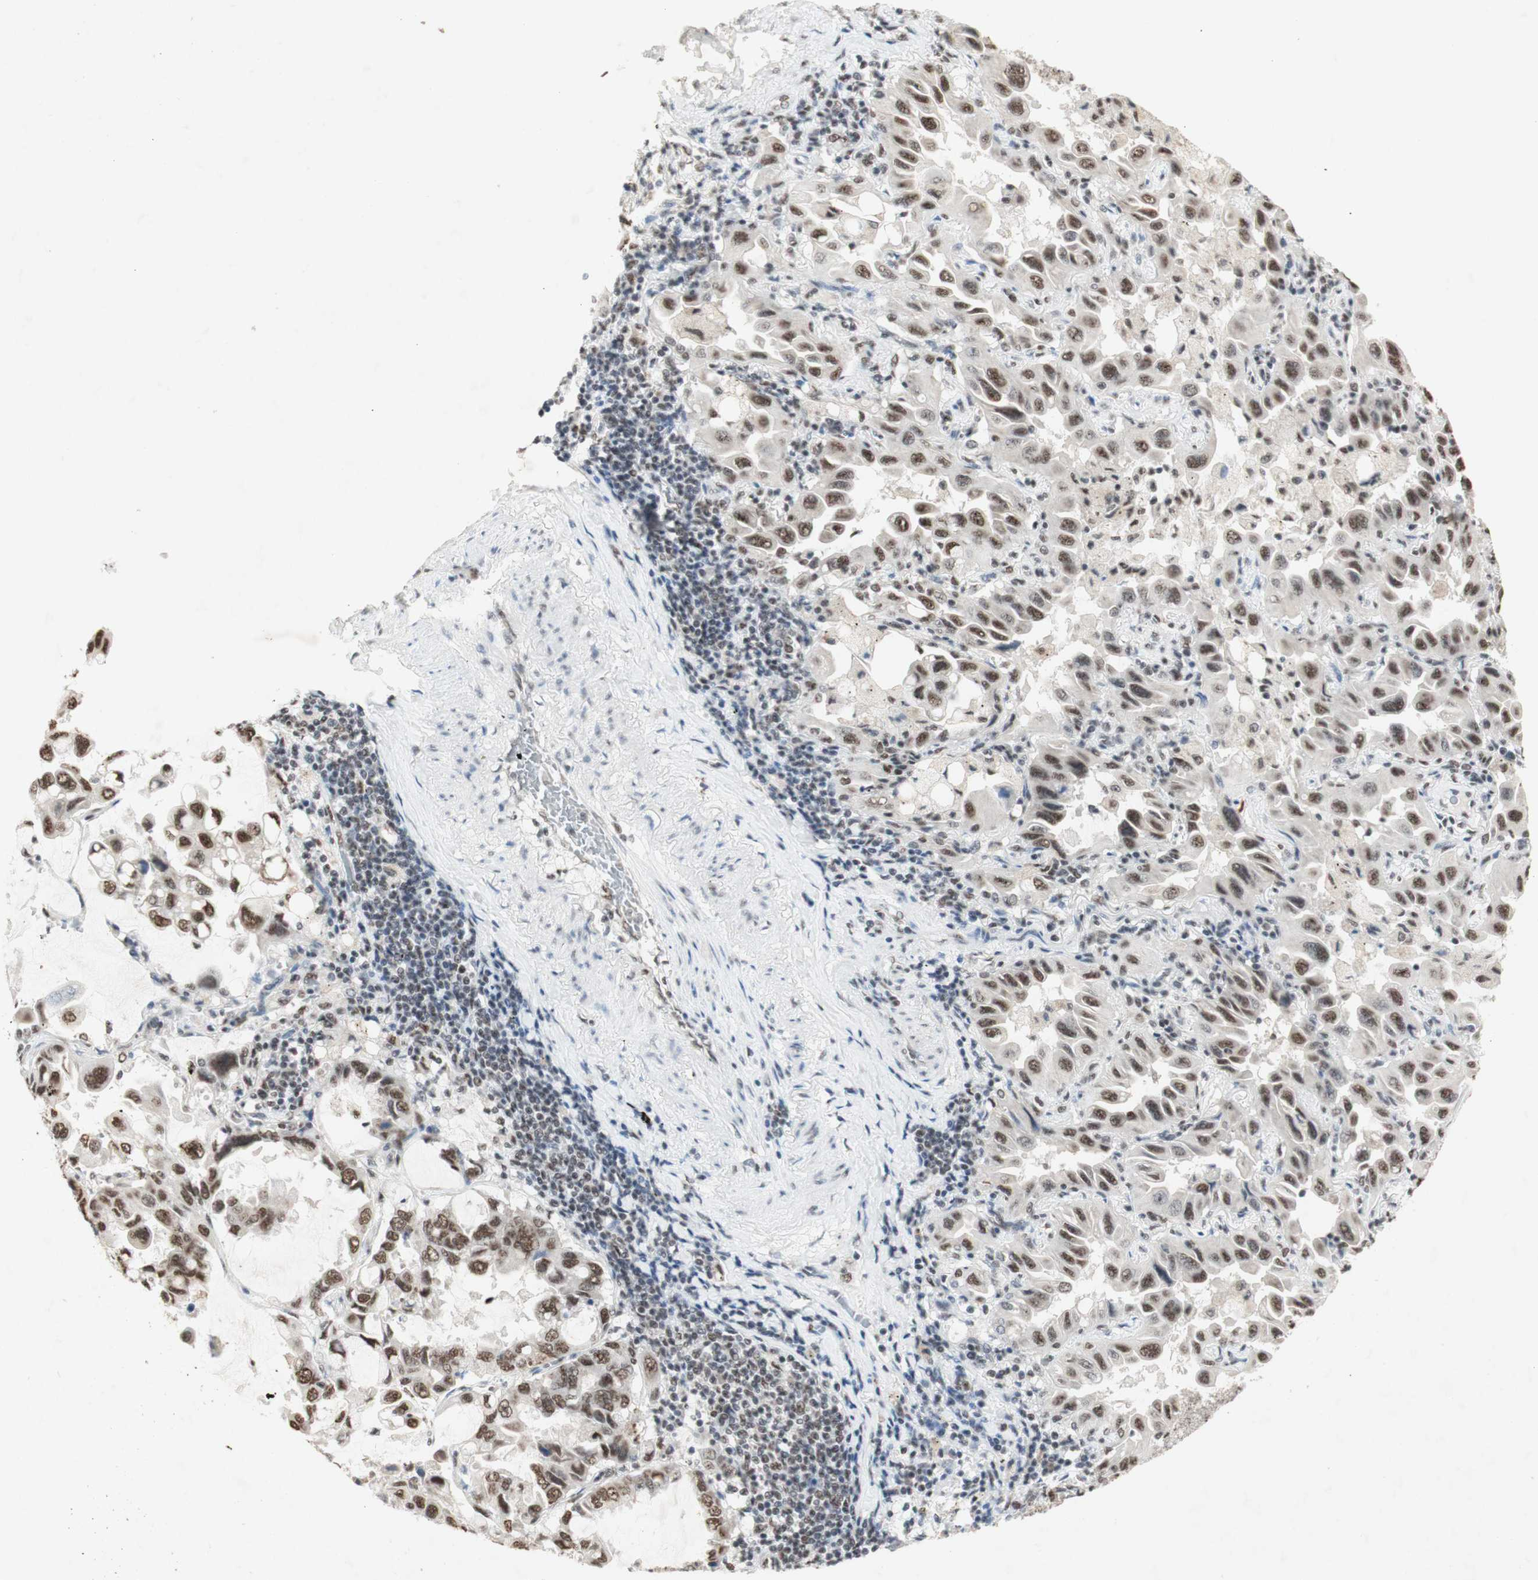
{"staining": {"intensity": "moderate", "quantity": ">75%", "location": "nuclear"}, "tissue": "lung cancer", "cell_type": "Tumor cells", "image_type": "cancer", "snomed": [{"axis": "morphology", "description": "Adenocarcinoma, NOS"}, {"axis": "topography", "description": "Lung"}], "caption": "Immunohistochemistry histopathology image of neoplastic tissue: human lung adenocarcinoma stained using immunohistochemistry demonstrates medium levels of moderate protein expression localized specifically in the nuclear of tumor cells, appearing as a nuclear brown color.", "gene": "SNRPB", "patient": {"sex": "male", "age": 64}}